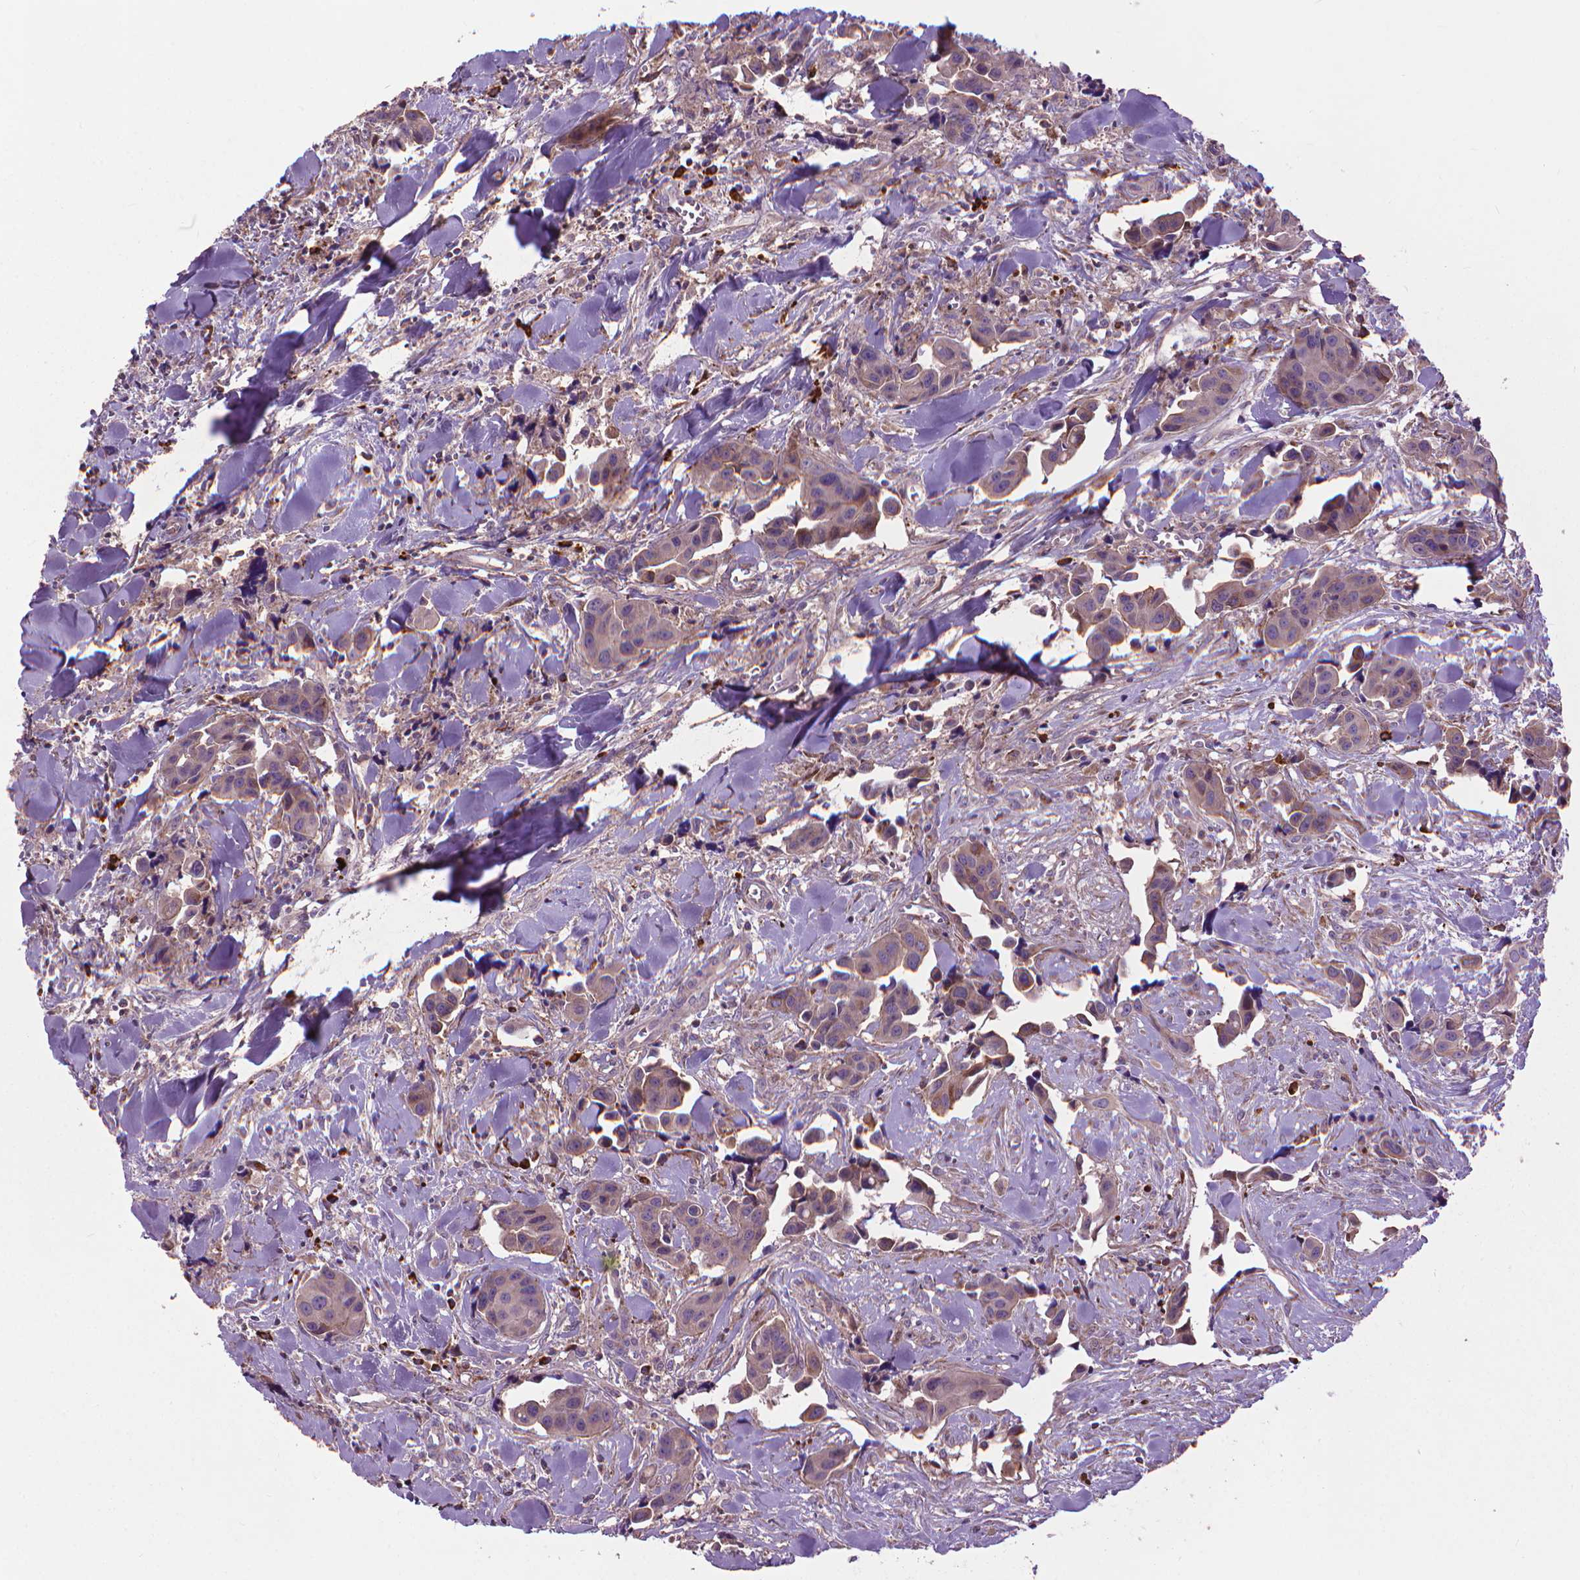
{"staining": {"intensity": "weak", "quantity": "<25%", "location": "cytoplasmic/membranous"}, "tissue": "head and neck cancer", "cell_type": "Tumor cells", "image_type": "cancer", "snomed": [{"axis": "morphology", "description": "Adenocarcinoma, NOS"}, {"axis": "topography", "description": "Head-Neck"}], "caption": "IHC micrograph of neoplastic tissue: human head and neck cancer (adenocarcinoma) stained with DAB (3,3'-diaminobenzidine) demonstrates no significant protein staining in tumor cells. The staining is performed using DAB brown chromogen with nuclei counter-stained in using hematoxylin.", "gene": "MYH14", "patient": {"sex": "male", "age": 76}}